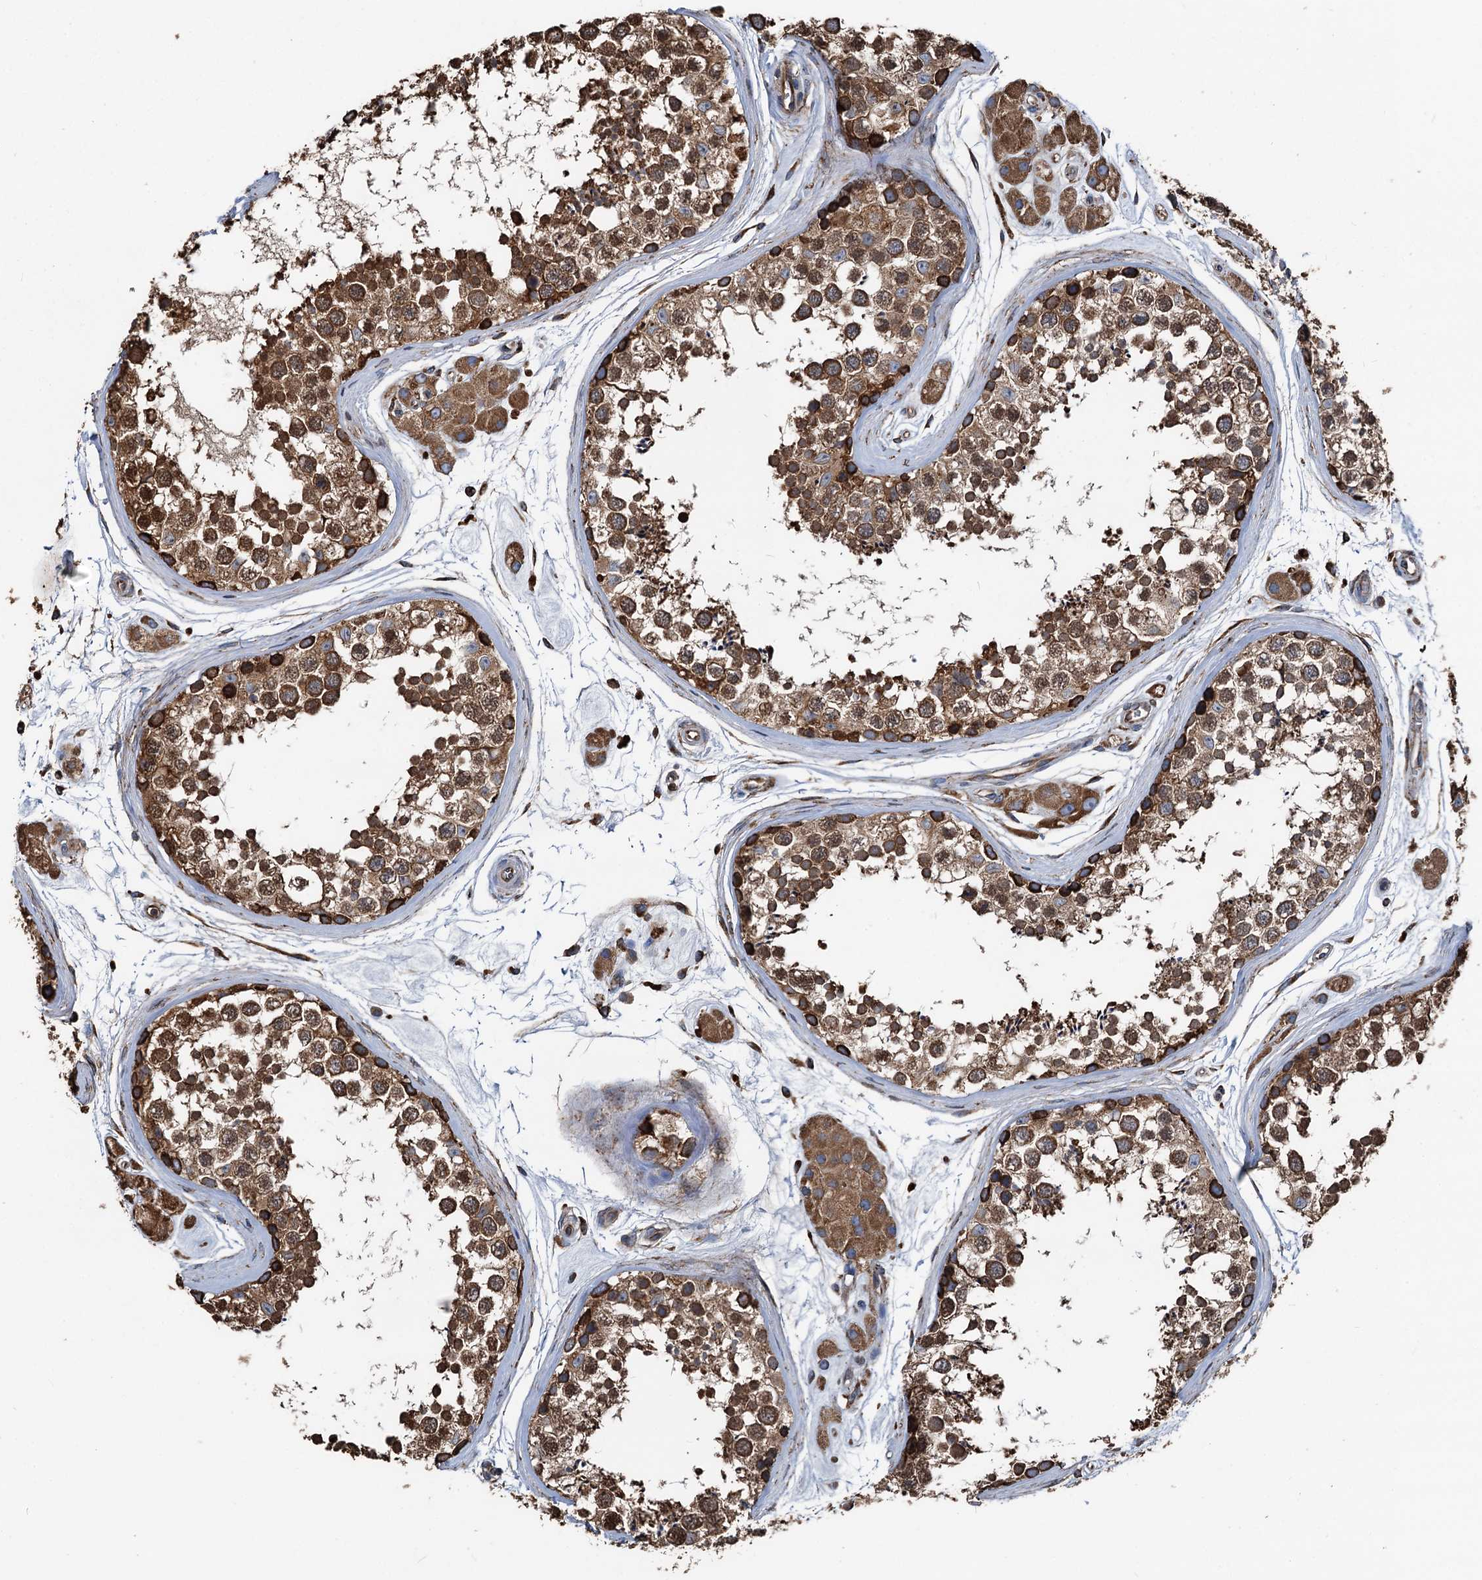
{"staining": {"intensity": "strong", "quantity": ">75%", "location": "cytoplasmic/membranous"}, "tissue": "testis", "cell_type": "Cells in seminiferous ducts", "image_type": "normal", "snomed": [{"axis": "morphology", "description": "Normal tissue, NOS"}, {"axis": "topography", "description": "Testis"}], "caption": "A high amount of strong cytoplasmic/membranous staining is seen in about >75% of cells in seminiferous ducts in unremarkable testis.", "gene": "NEURL1B", "patient": {"sex": "male", "age": 56}}